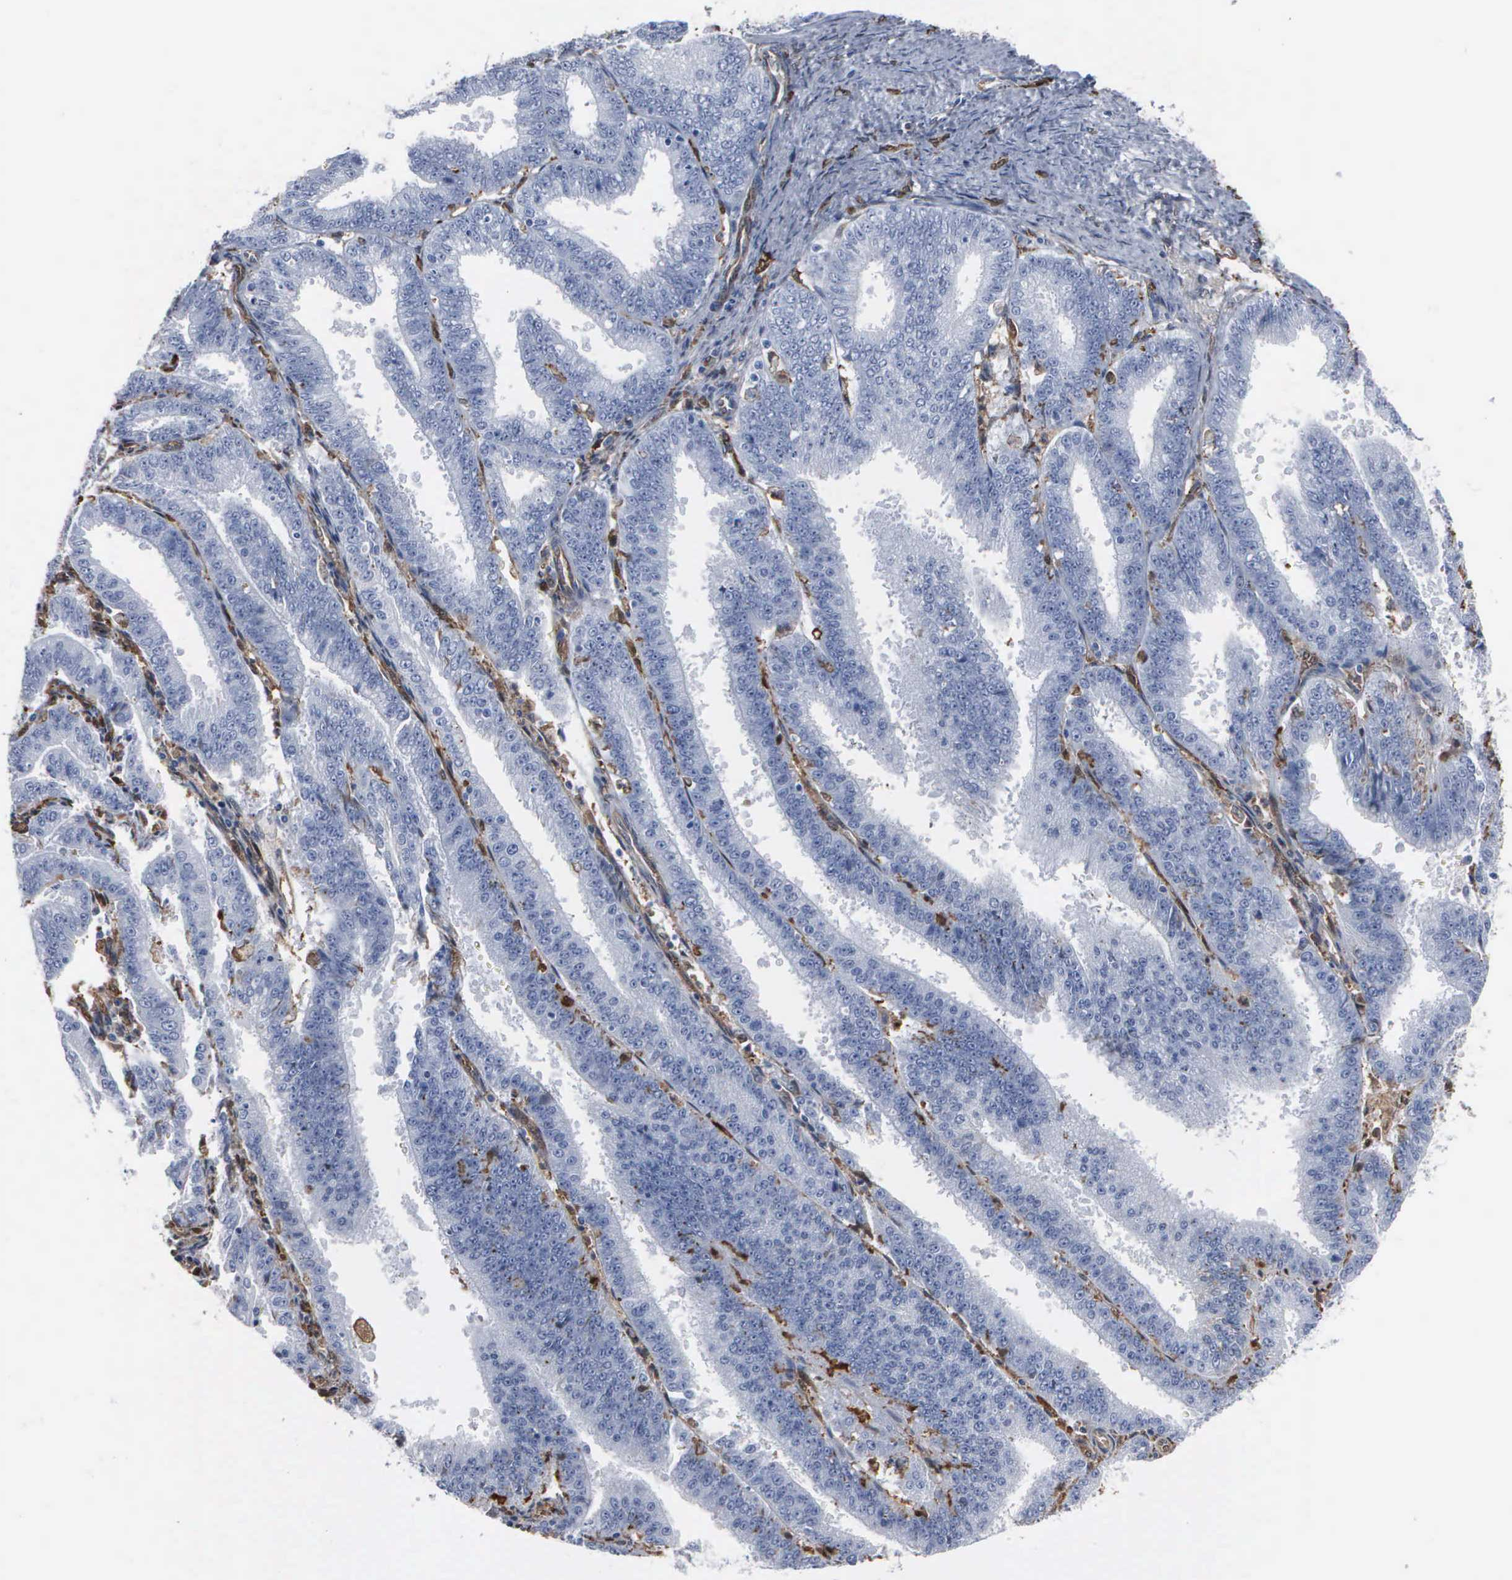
{"staining": {"intensity": "negative", "quantity": "none", "location": "none"}, "tissue": "endometrial cancer", "cell_type": "Tumor cells", "image_type": "cancer", "snomed": [{"axis": "morphology", "description": "Adenocarcinoma, NOS"}, {"axis": "topography", "description": "Endometrium"}], "caption": "Endometrial cancer (adenocarcinoma) stained for a protein using immunohistochemistry shows no staining tumor cells.", "gene": "FSCN1", "patient": {"sex": "female", "age": 66}}